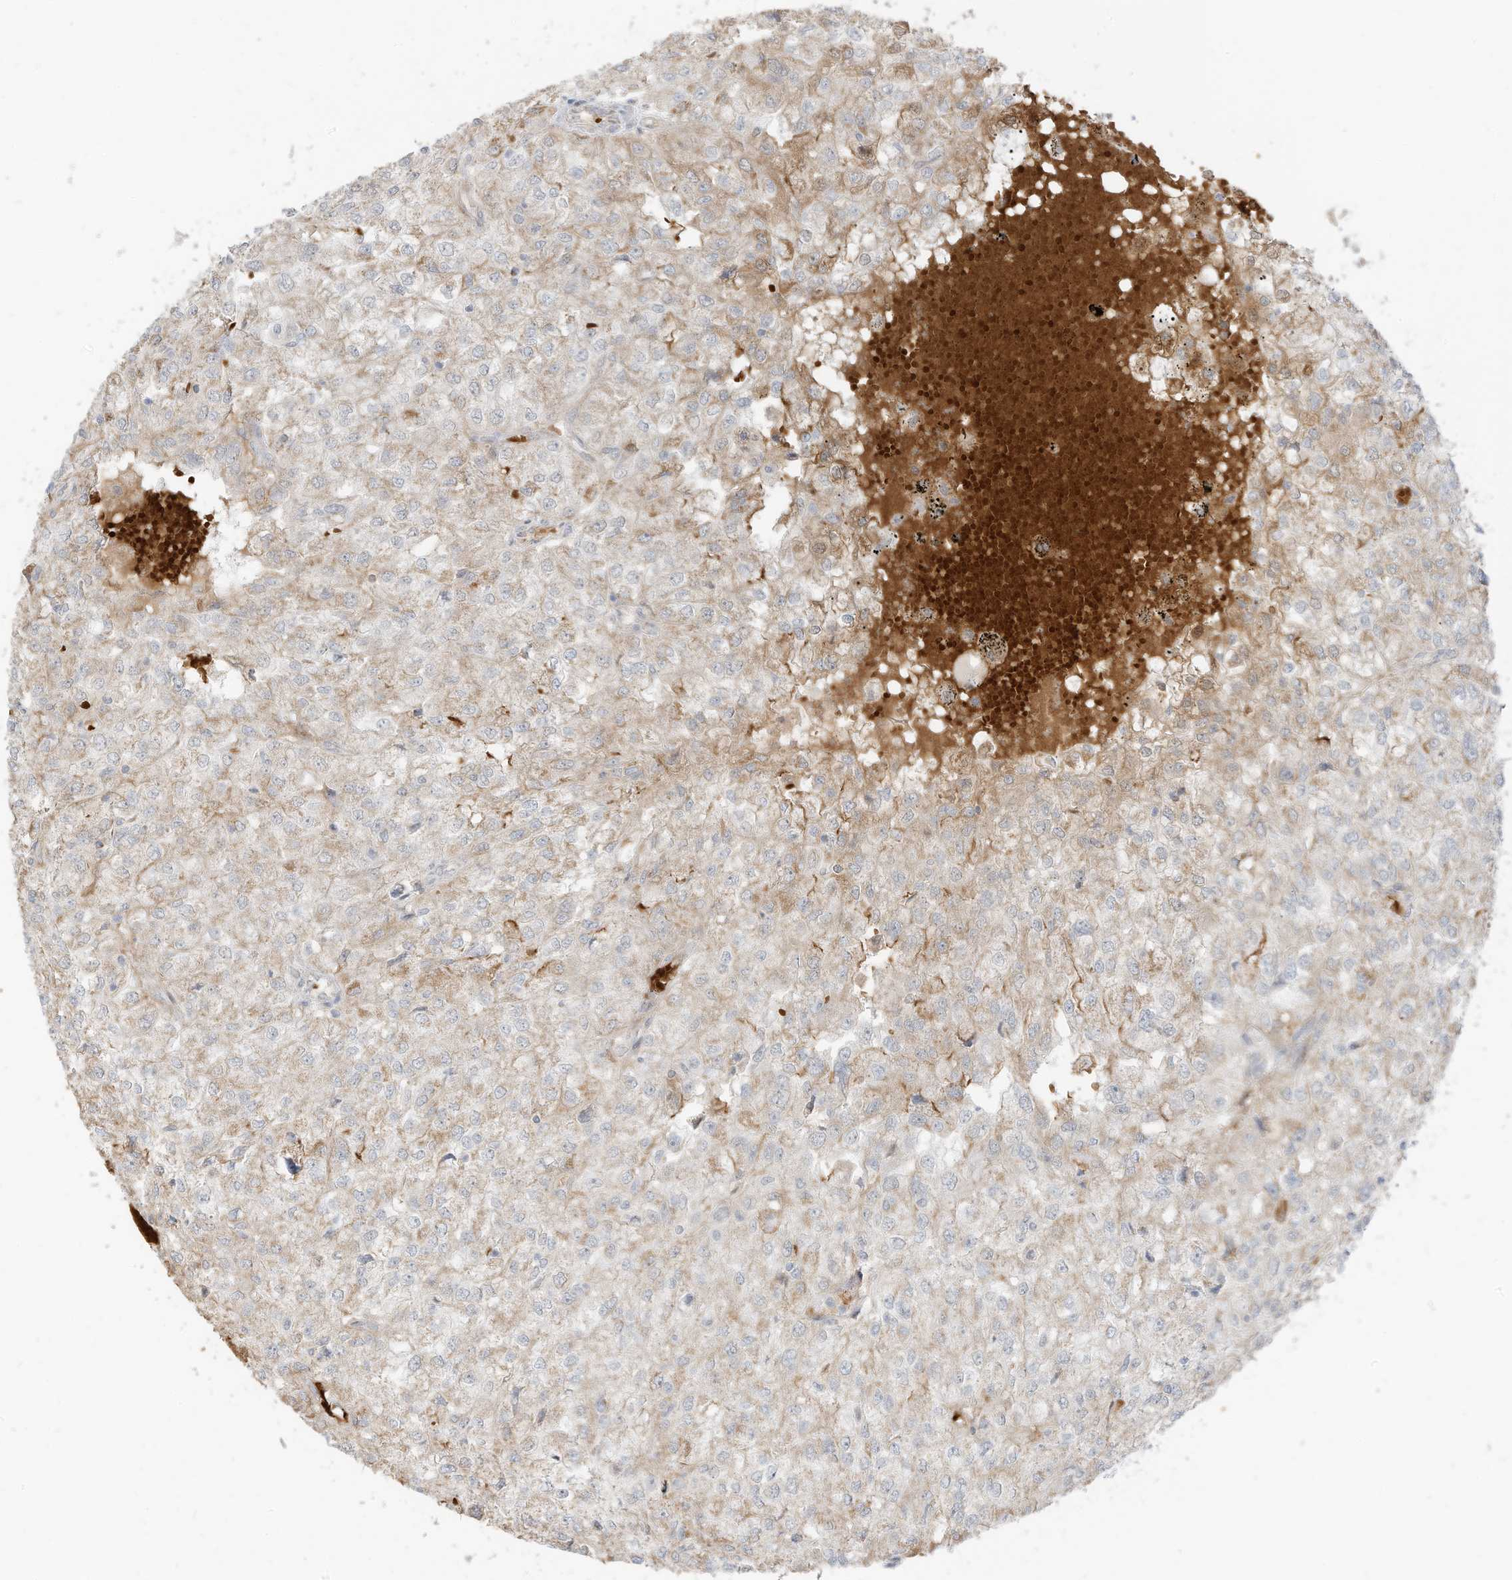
{"staining": {"intensity": "weak", "quantity": "<25%", "location": "cytoplasmic/membranous"}, "tissue": "renal cancer", "cell_type": "Tumor cells", "image_type": "cancer", "snomed": [{"axis": "morphology", "description": "Adenocarcinoma, NOS"}, {"axis": "topography", "description": "Kidney"}], "caption": "Tumor cells are negative for brown protein staining in adenocarcinoma (renal).", "gene": "MTUS2", "patient": {"sex": "female", "age": 54}}